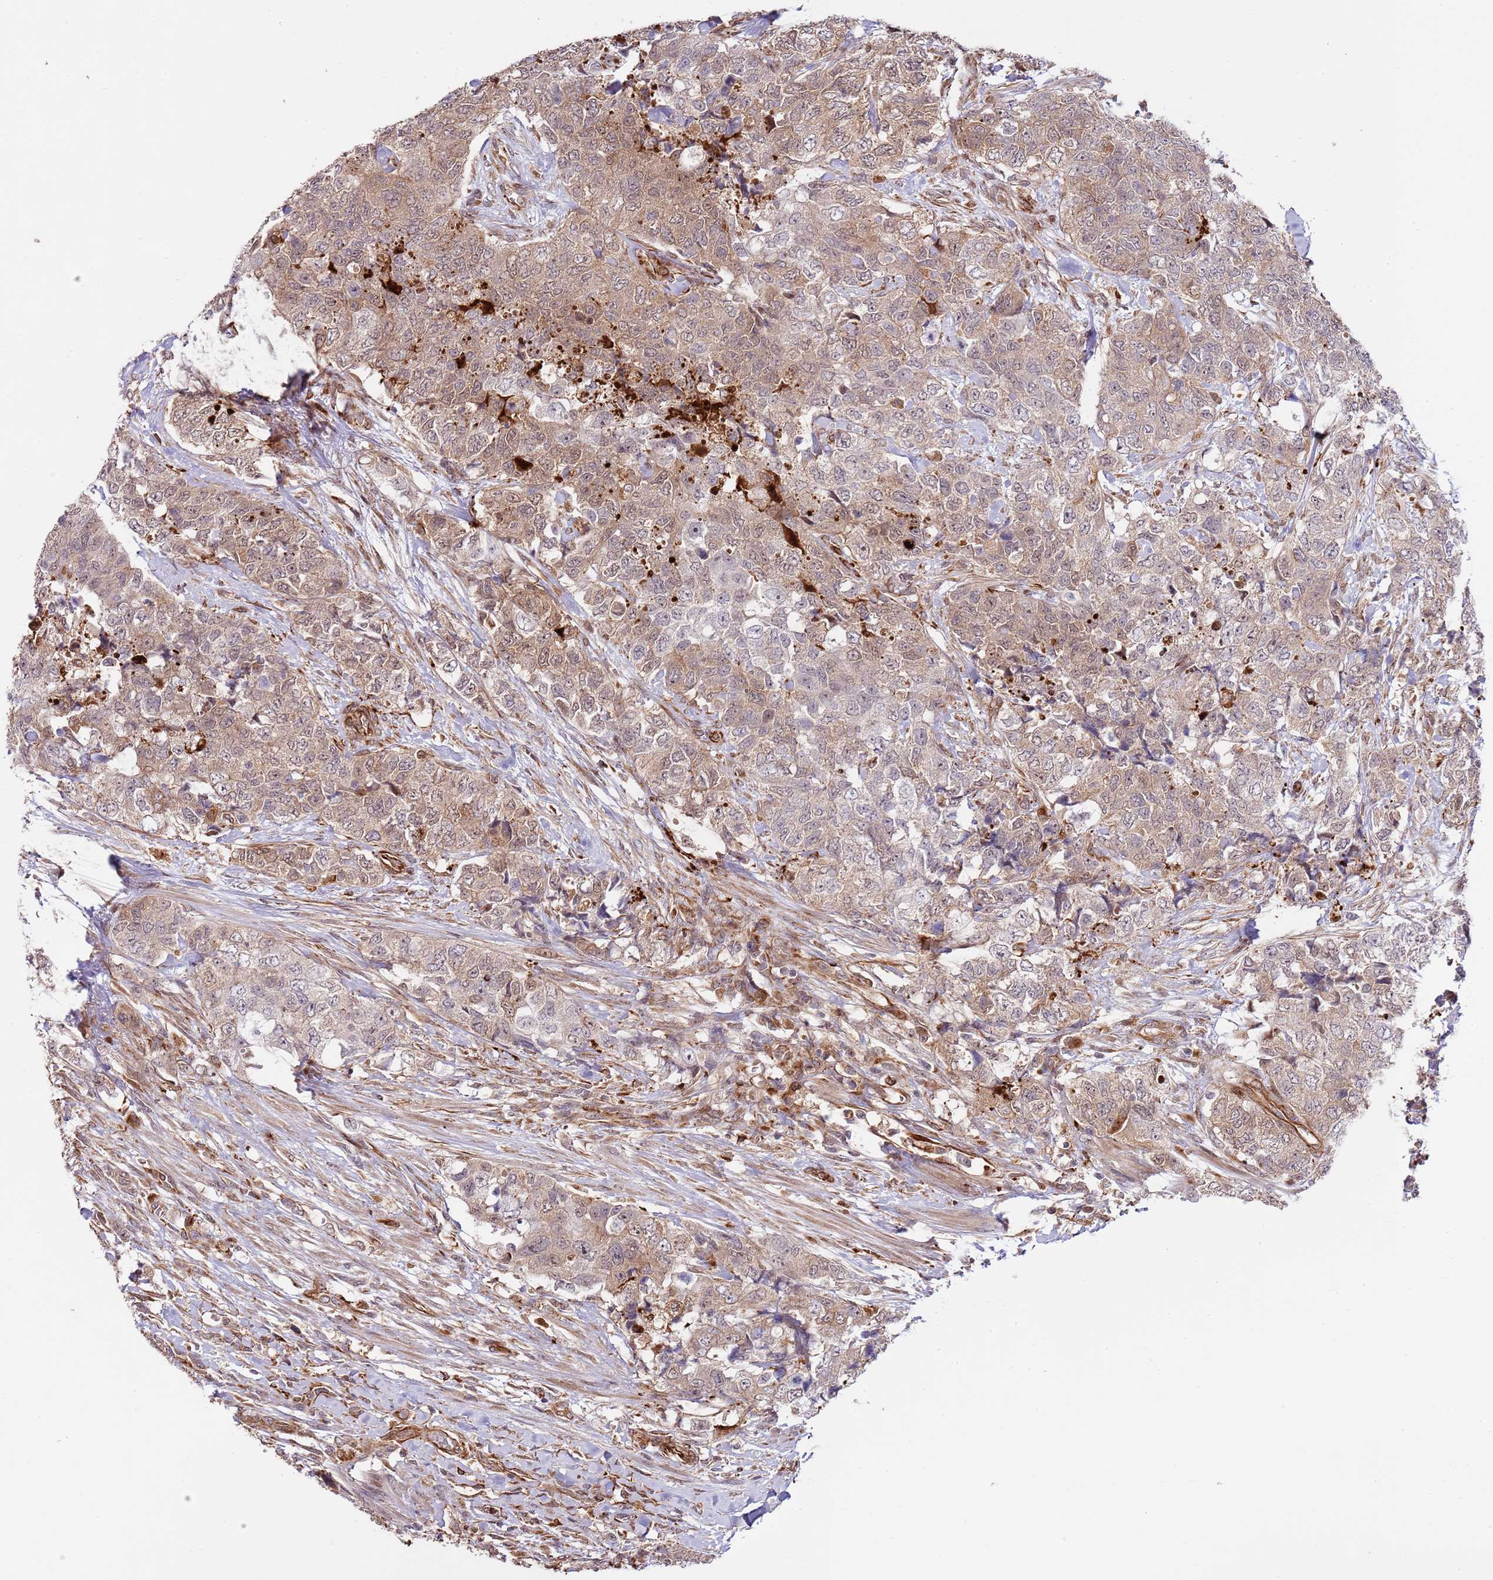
{"staining": {"intensity": "weak", "quantity": ">75%", "location": "cytoplasmic/membranous"}, "tissue": "urothelial cancer", "cell_type": "Tumor cells", "image_type": "cancer", "snomed": [{"axis": "morphology", "description": "Urothelial carcinoma, High grade"}, {"axis": "topography", "description": "Urinary bladder"}], "caption": "A micrograph showing weak cytoplasmic/membranous positivity in about >75% of tumor cells in urothelial cancer, as visualized by brown immunohistochemical staining.", "gene": "NEK3", "patient": {"sex": "female", "age": 78}}